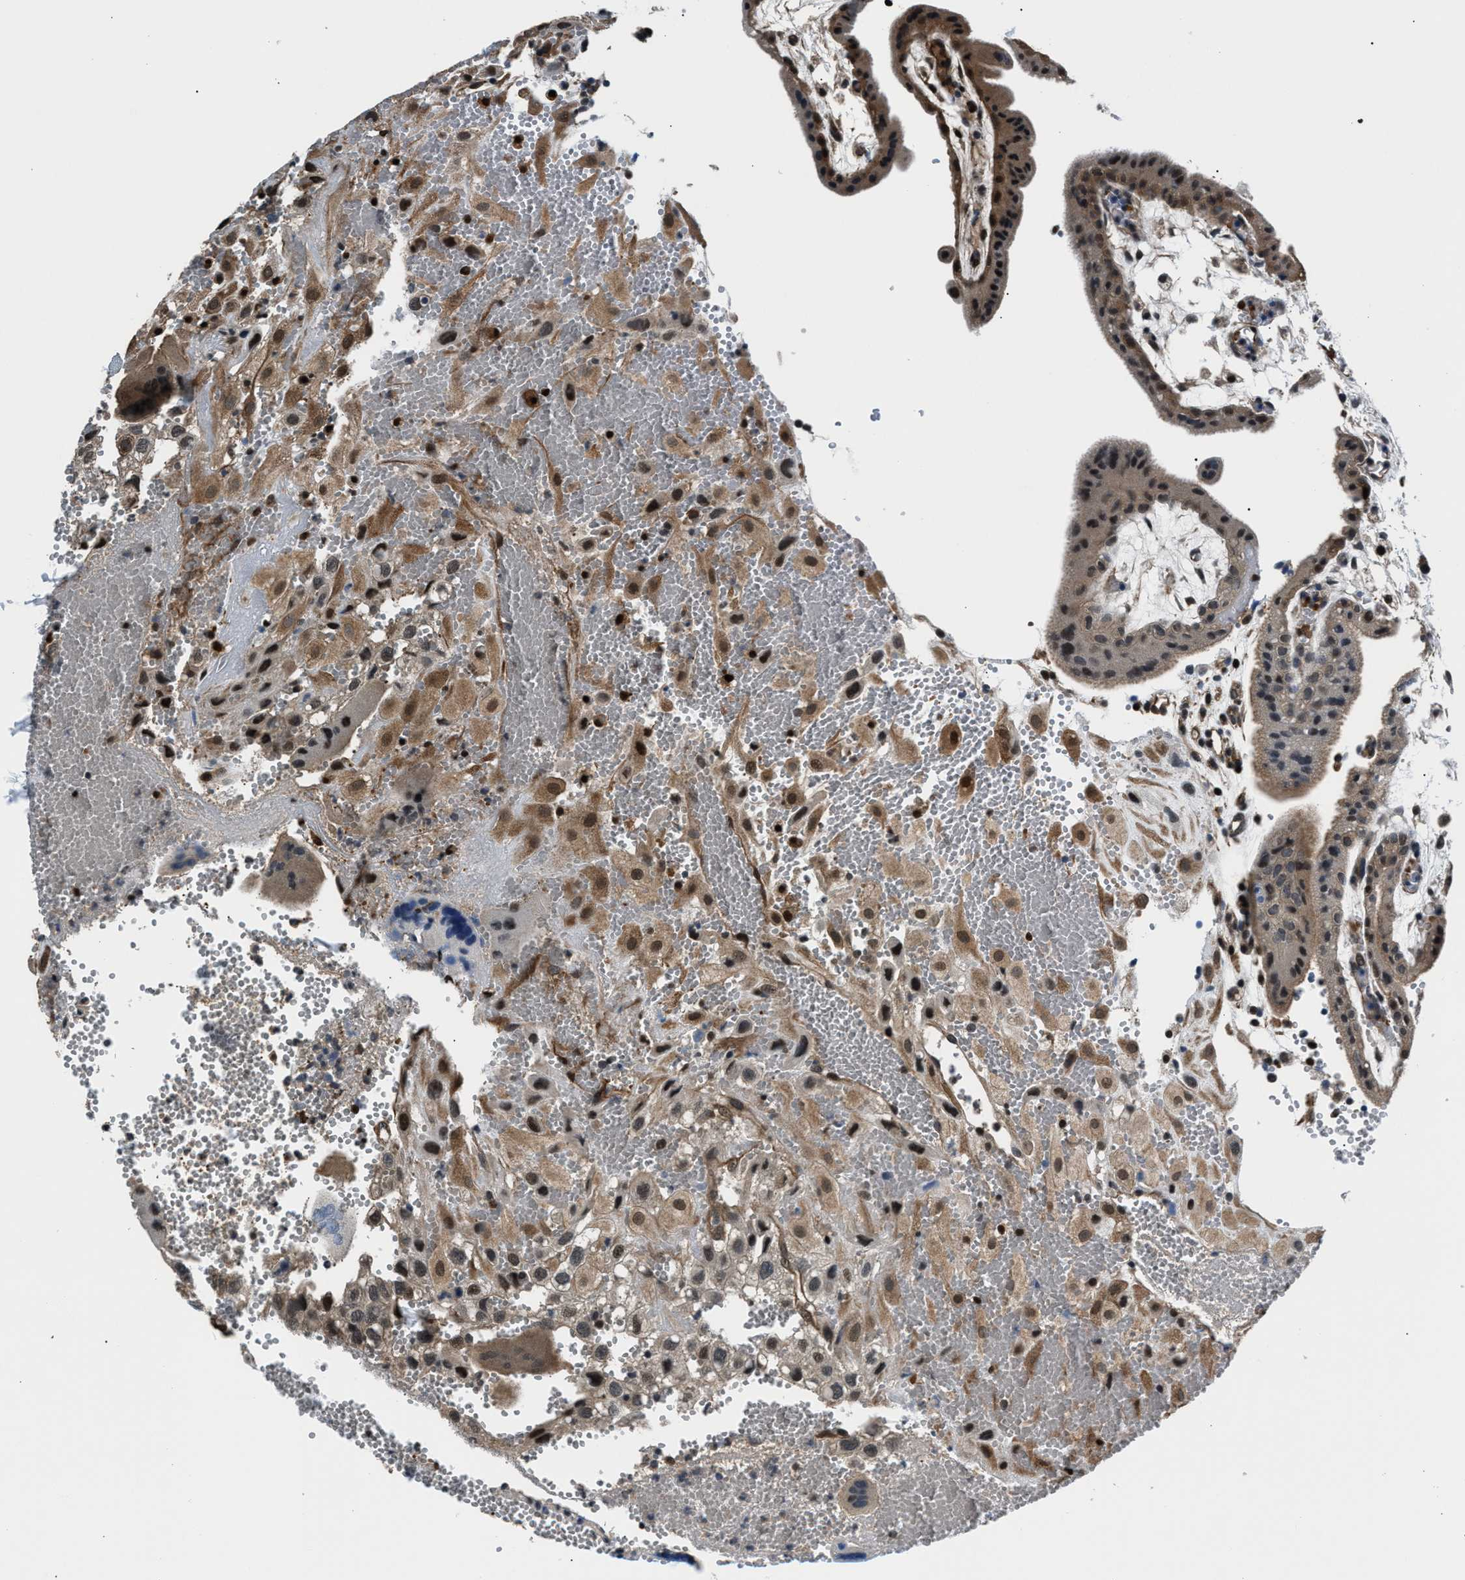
{"staining": {"intensity": "moderate", "quantity": ">75%", "location": "cytoplasmic/membranous,nuclear"}, "tissue": "placenta", "cell_type": "Decidual cells", "image_type": "normal", "snomed": [{"axis": "morphology", "description": "Normal tissue, NOS"}, {"axis": "topography", "description": "Placenta"}], "caption": "Immunohistochemical staining of benign placenta demonstrates >75% levels of moderate cytoplasmic/membranous,nuclear protein expression in approximately >75% of decidual cells.", "gene": "RBM33", "patient": {"sex": "female", "age": 18}}